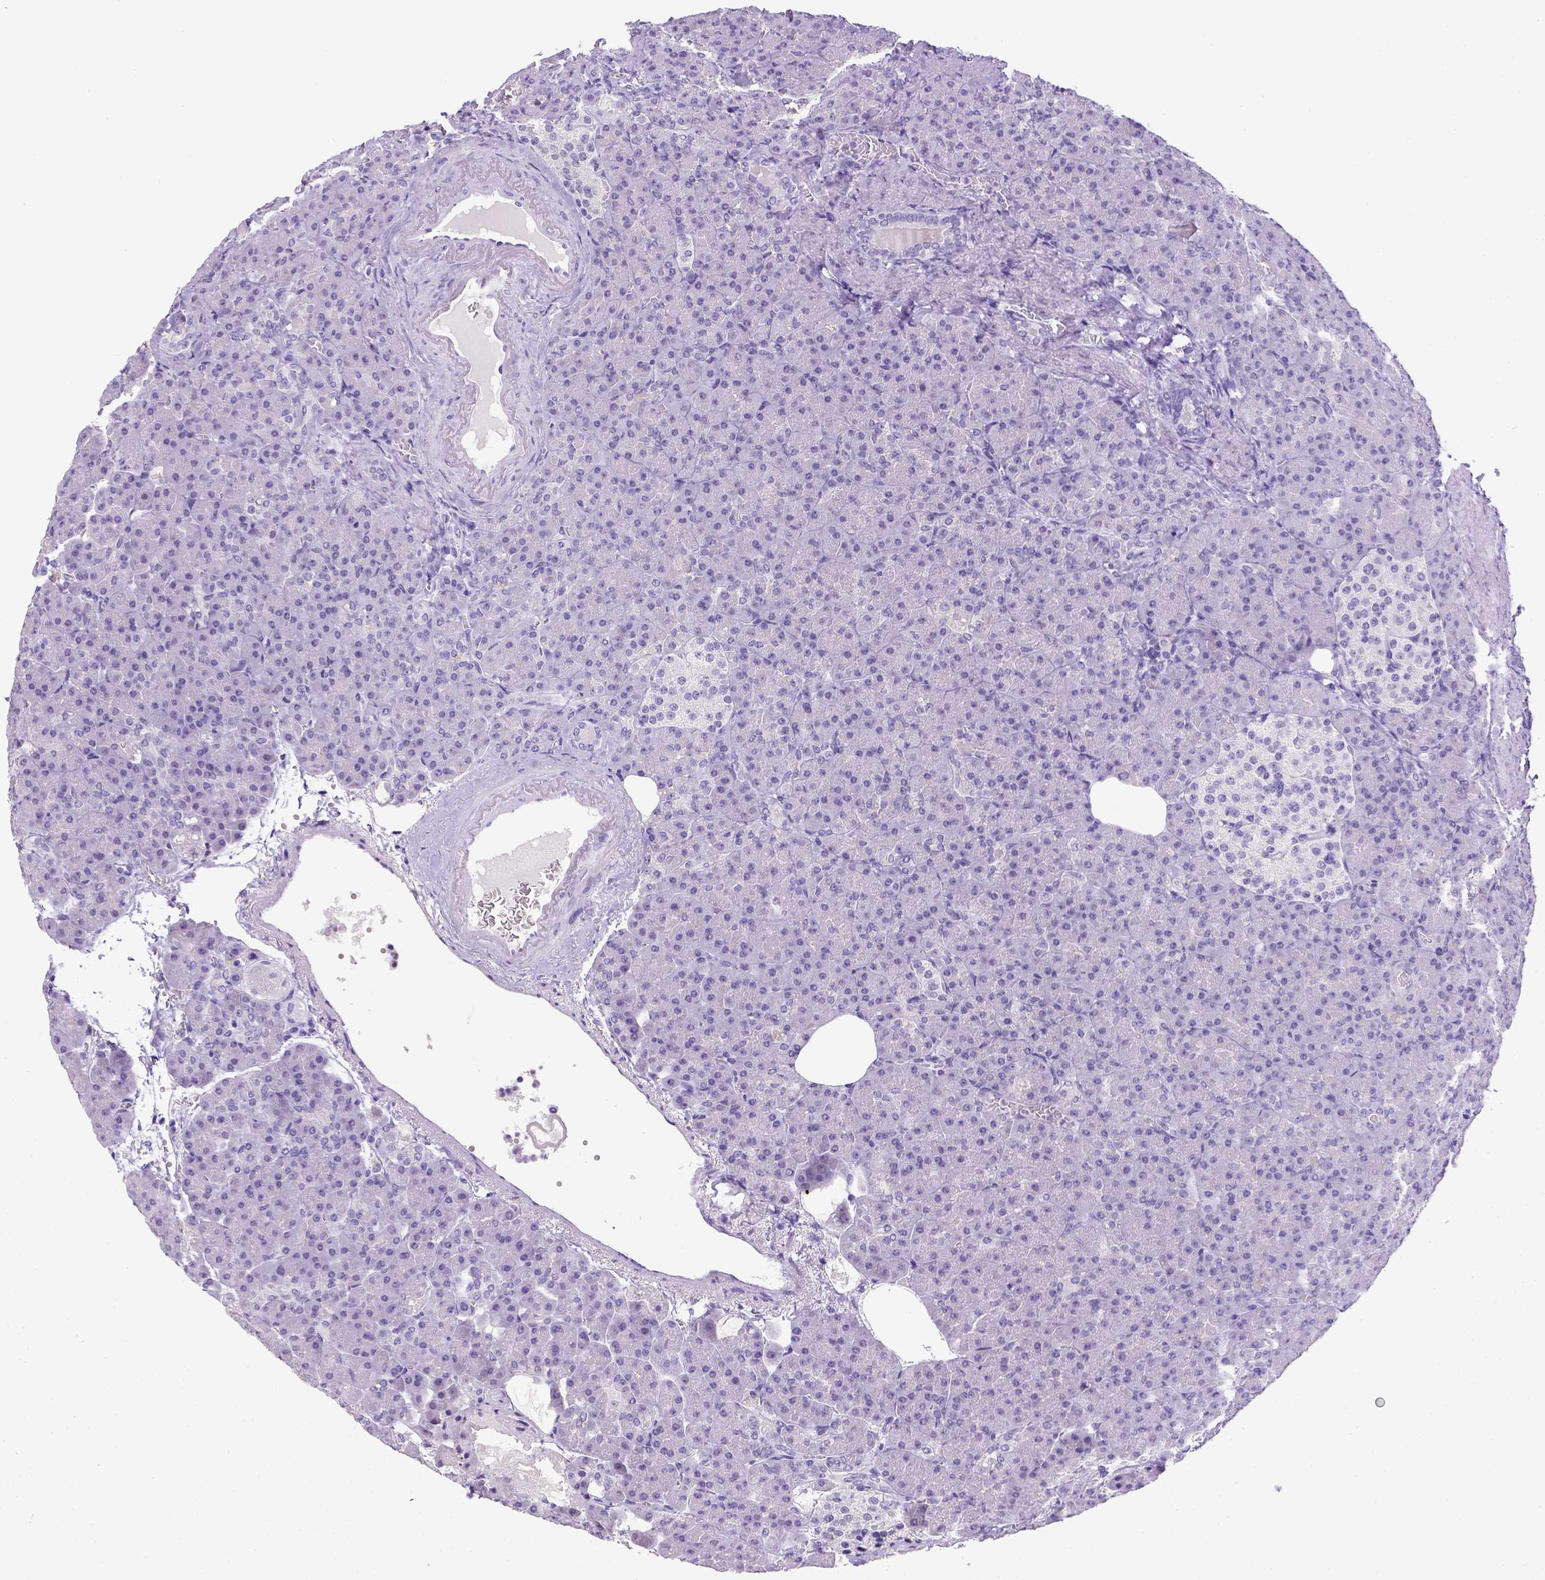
{"staining": {"intensity": "negative", "quantity": "none", "location": "none"}, "tissue": "pancreas", "cell_type": "Exocrine glandular cells", "image_type": "normal", "snomed": [{"axis": "morphology", "description": "Normal tissue, NOS"}, {"axis": "topography", "description": "Pancreas"}], "caption": "High magnification brightfield microscopy of unremarkable pancreas stained with DAB (brown) and counterstained with hematoxylin (blue): exocrine glandular cells show no significant expression.", "gene": "ESR1", "patient": {"sex": "female", "age": 74}}